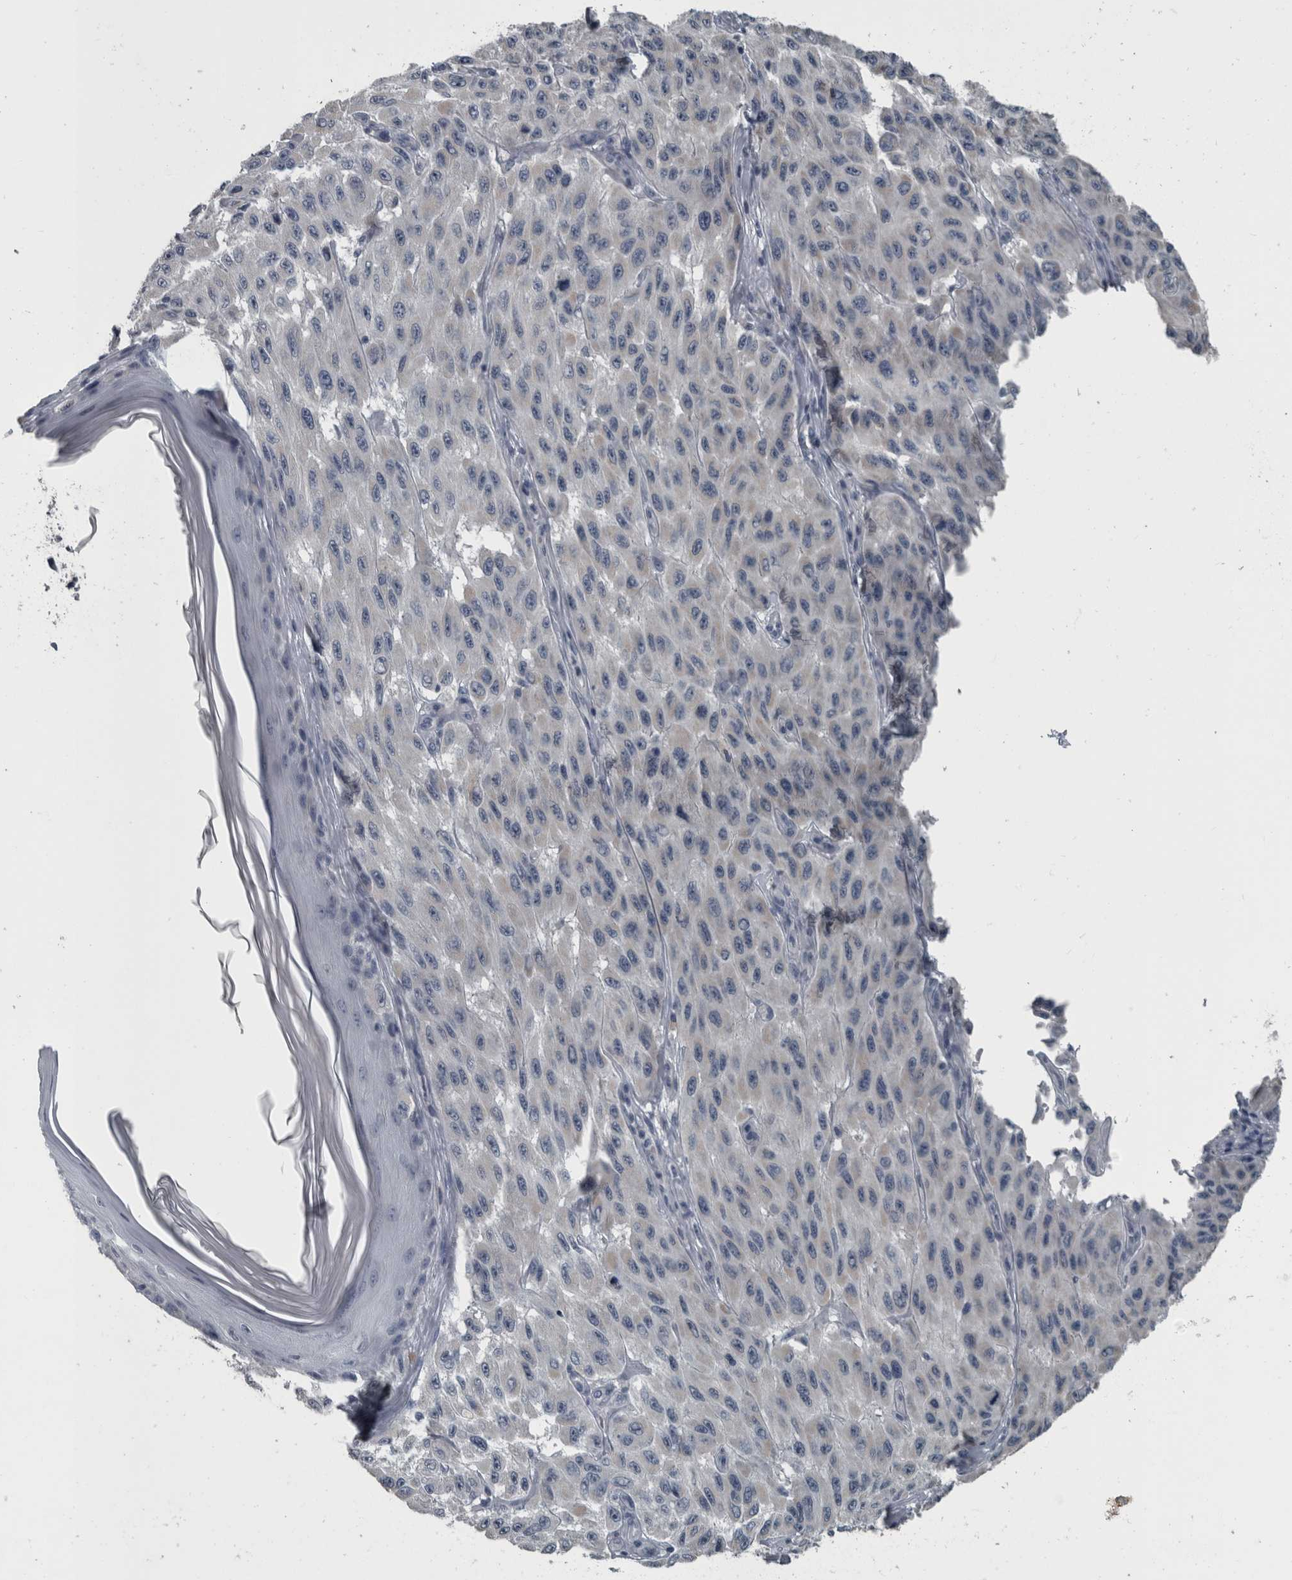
{"staining": {"intensity": "negative", "quantity": "none", "location": "none"}, "tissue": "melanoma", "cell_type": "Tumor cells", "image_type": "cancer", "snomed": [{"axis": "morphology", "description": "Malignant melanoma, NOS"}, {"axis": "topography", "description": "Skin"}], "caption": "This is an immunohistochemistry (IHC) photomicrograph of human melanoma. There is no staining in tumor cells.", "gene": "KRT20", "patient": {"sex": "male", "age": 30}}